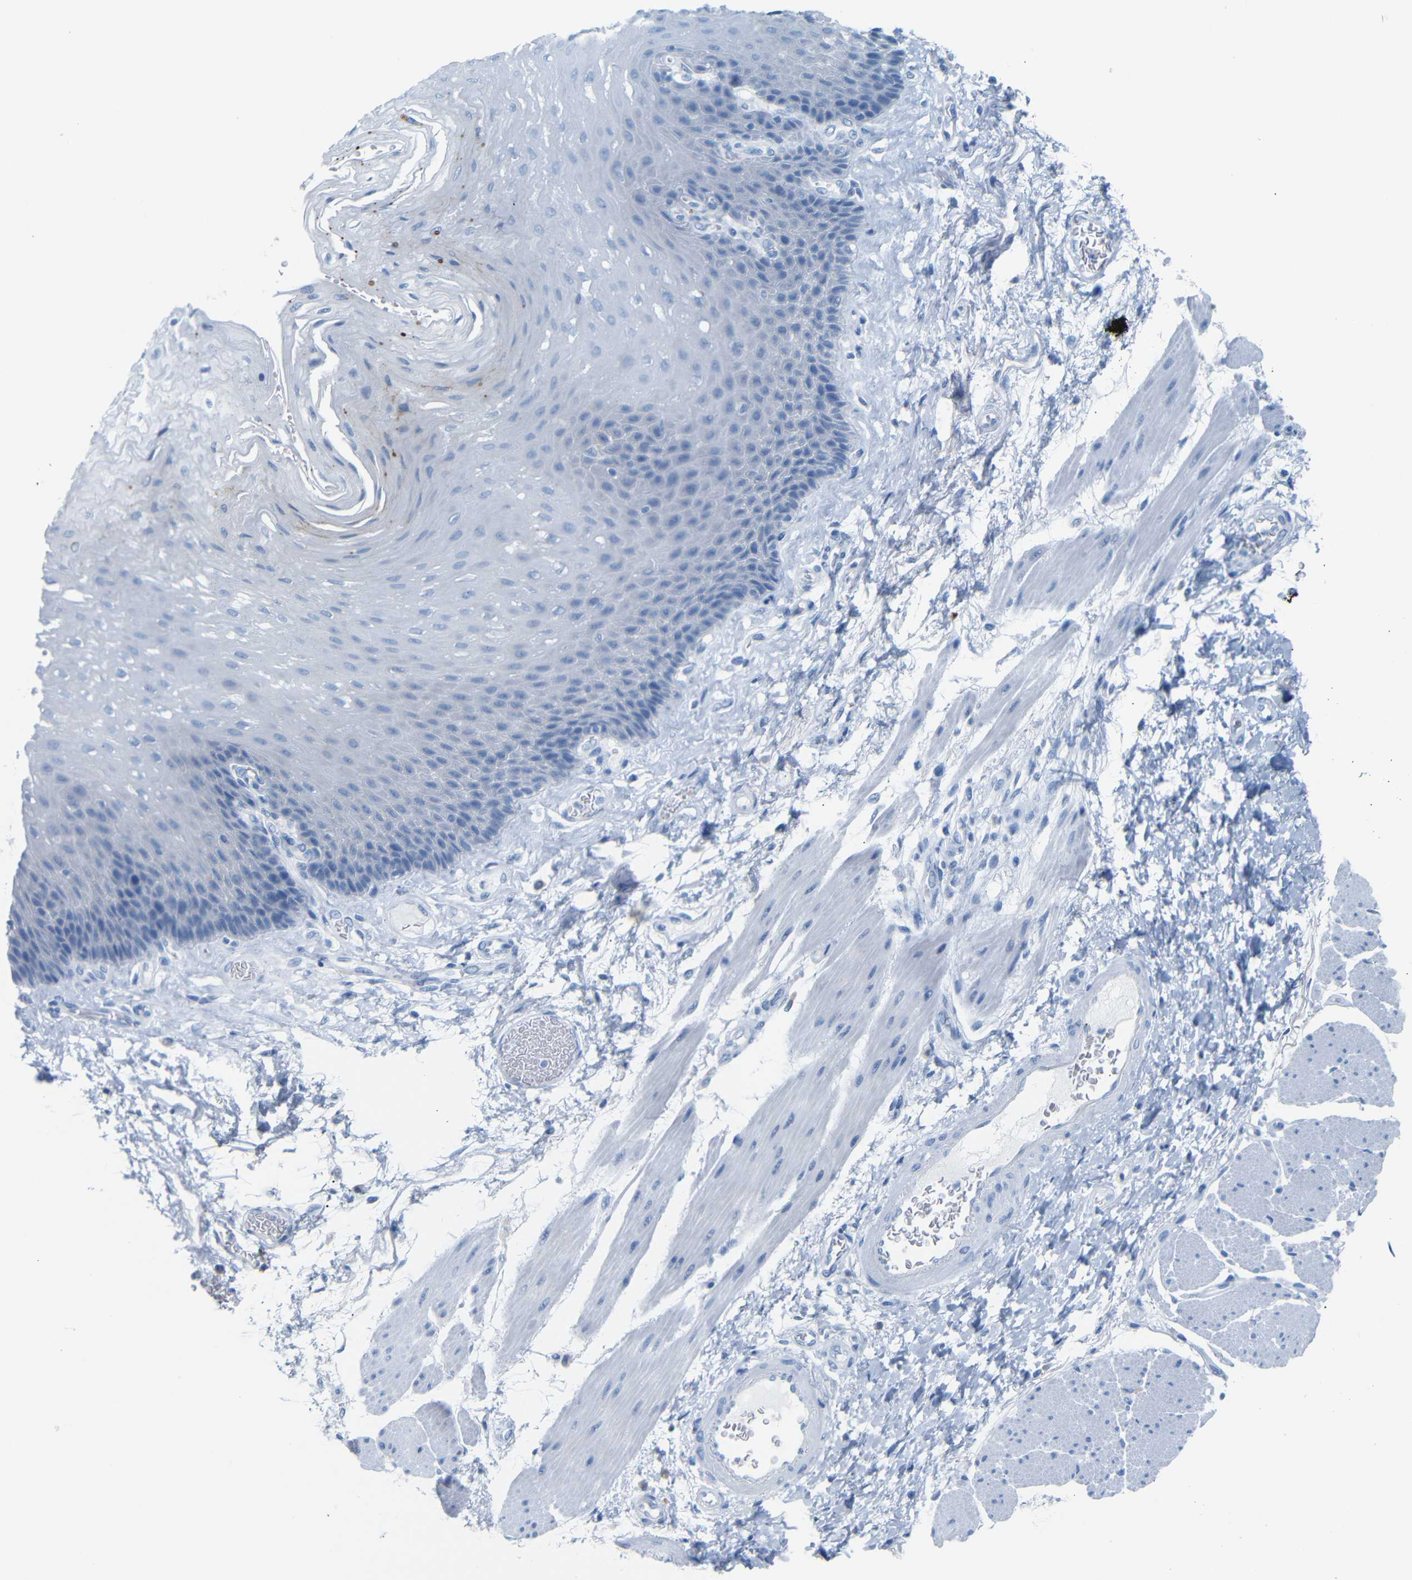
{"staining": {"intensity": "negative", "quantity": "none", "location": "none"}, "tissue": "esophagus", "cell_type": "Squamous epithelial cells", "image_type": "normal", "snomed": [{"axis": "morphology", "description": "Normal tissue, NOS"}, {"axis": "topography", "description": "Esophagus"}], "caption": "Immunohistochemistry image of unremarkable esophagus: human esophagus stained with DAB displays no significant protein expression in squamous epithelial cells. (Brightfield microscopy of DAB IHC at high magnification).", "gene": "FCRL1", "patient": {"sex": "female", "age": 72}}